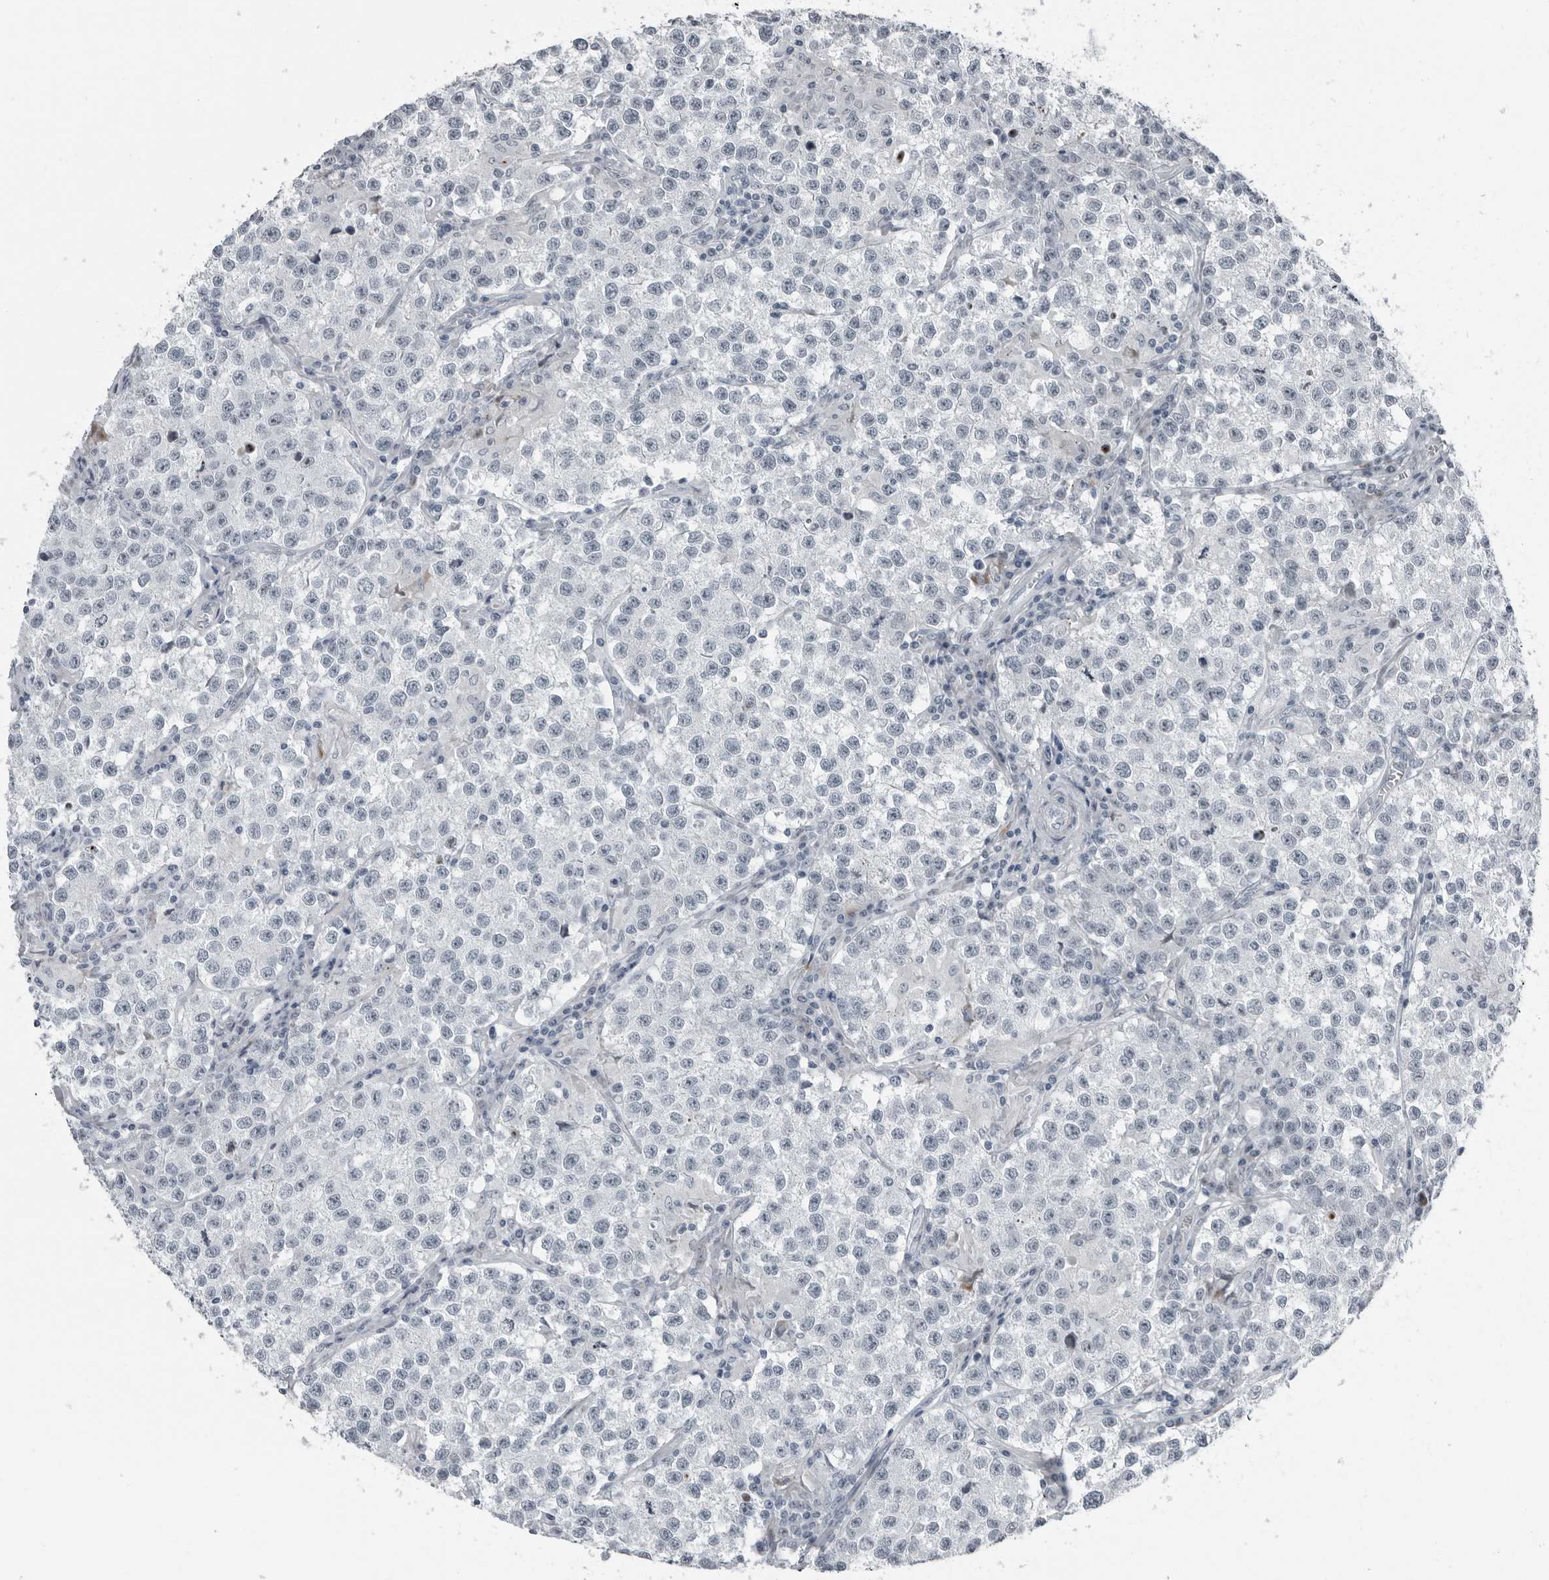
{"staining": {"intensity": "weak", "quantity": "<25%", "location": "nuclear"}, "tissue": "testis cancer", "cell_type": "Tumor cells", "image_type": "cancer", "snomed": [{"axis": "morphology", "description": "Seminoma, NOS"}, {"axis": "morphology", "description": "Carcinoma, Embryonal, NOS"}, {"axis": "topography", "description": "Testis"}], "caption": "The immunohistochemistry image has no significant positivity in tumor cells of testis cancer tissue.", "gene": "PDCD11", "patient": {"sex": "male", "age": 43}}